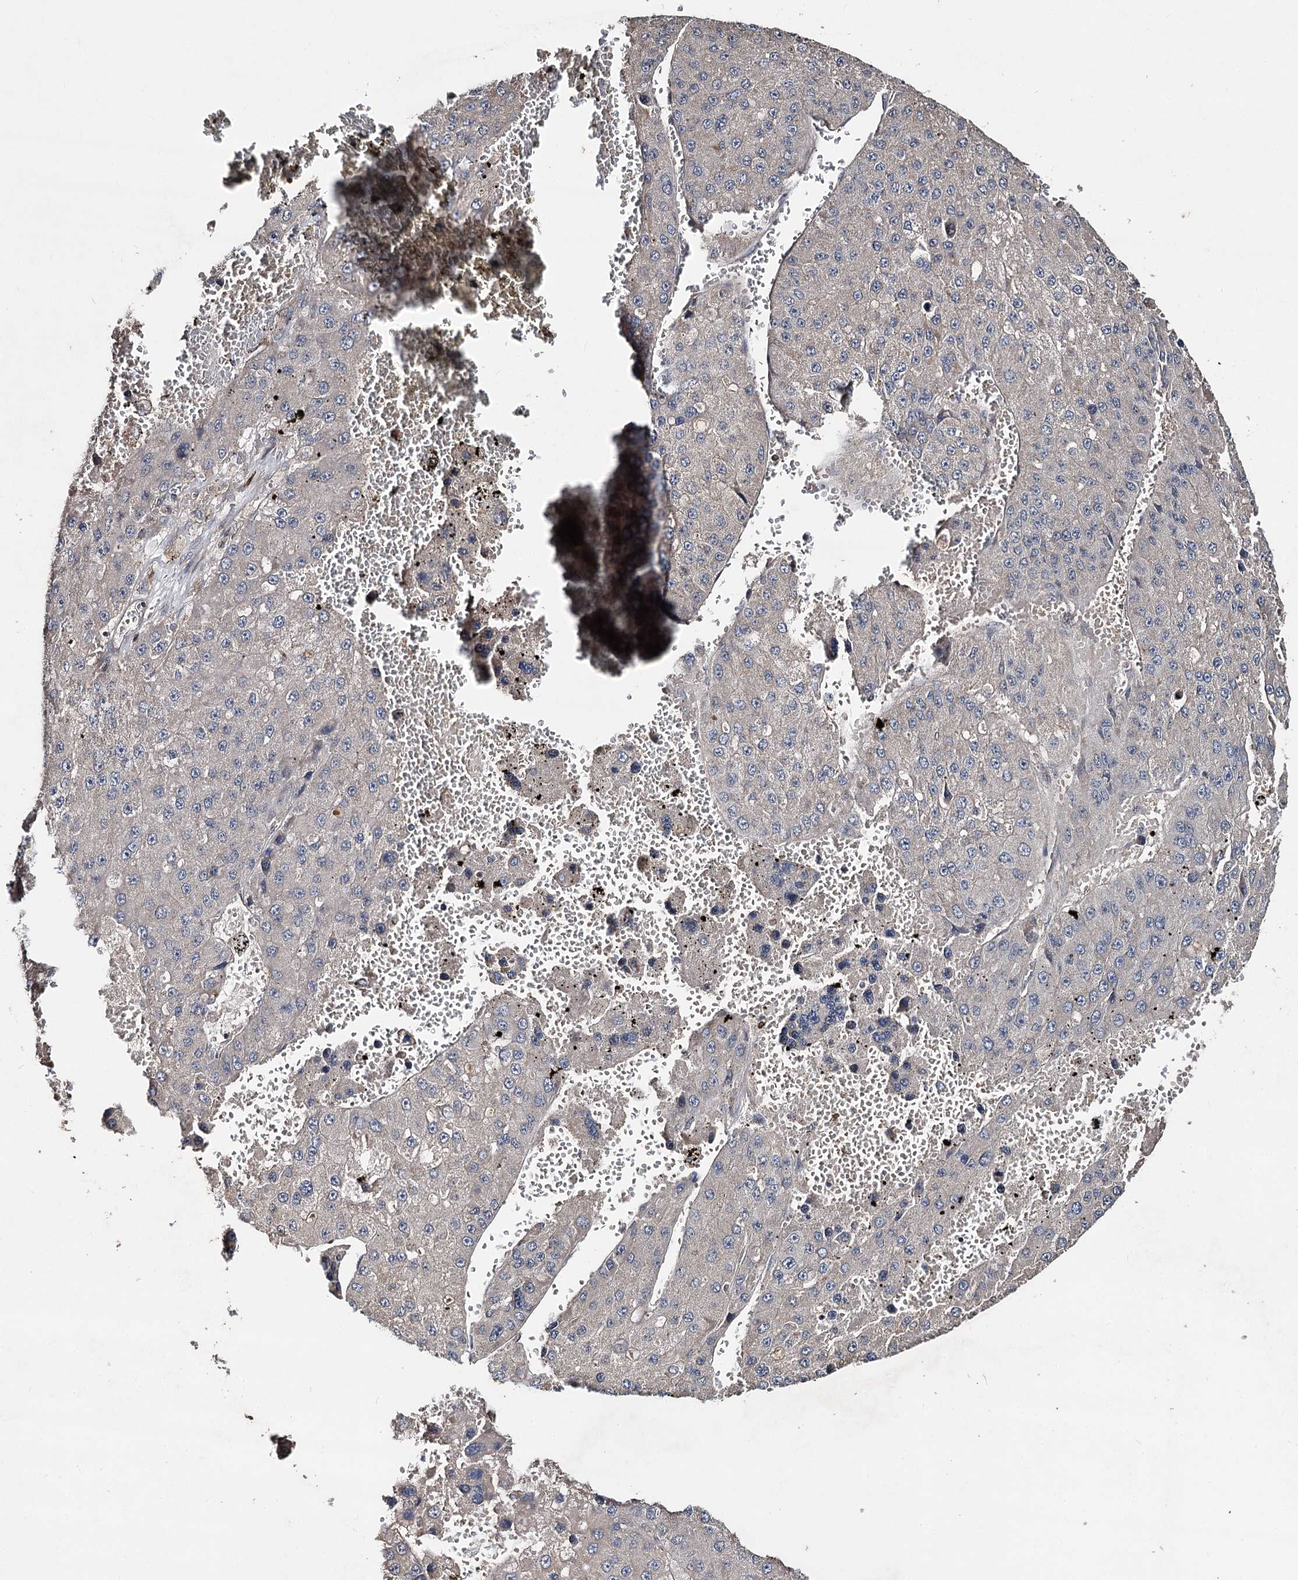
{"staining": {"intensity": "negative", "quantity": "none", "location": "none"}, "tissue": "liver cancer", "cell_type": "Tumor cells", "image_type": "cancer", "snomed": [{"axis": "morphology", "description": "Carcinoma, Hepatocellular, NOS"}, {"axis": "topography", "description": "Liver"}], "caption": "There is no significant expression in tumor cells of liver cancer.", "gene": "MINDY3", "patient": {"sex": "female", "age": 73}}